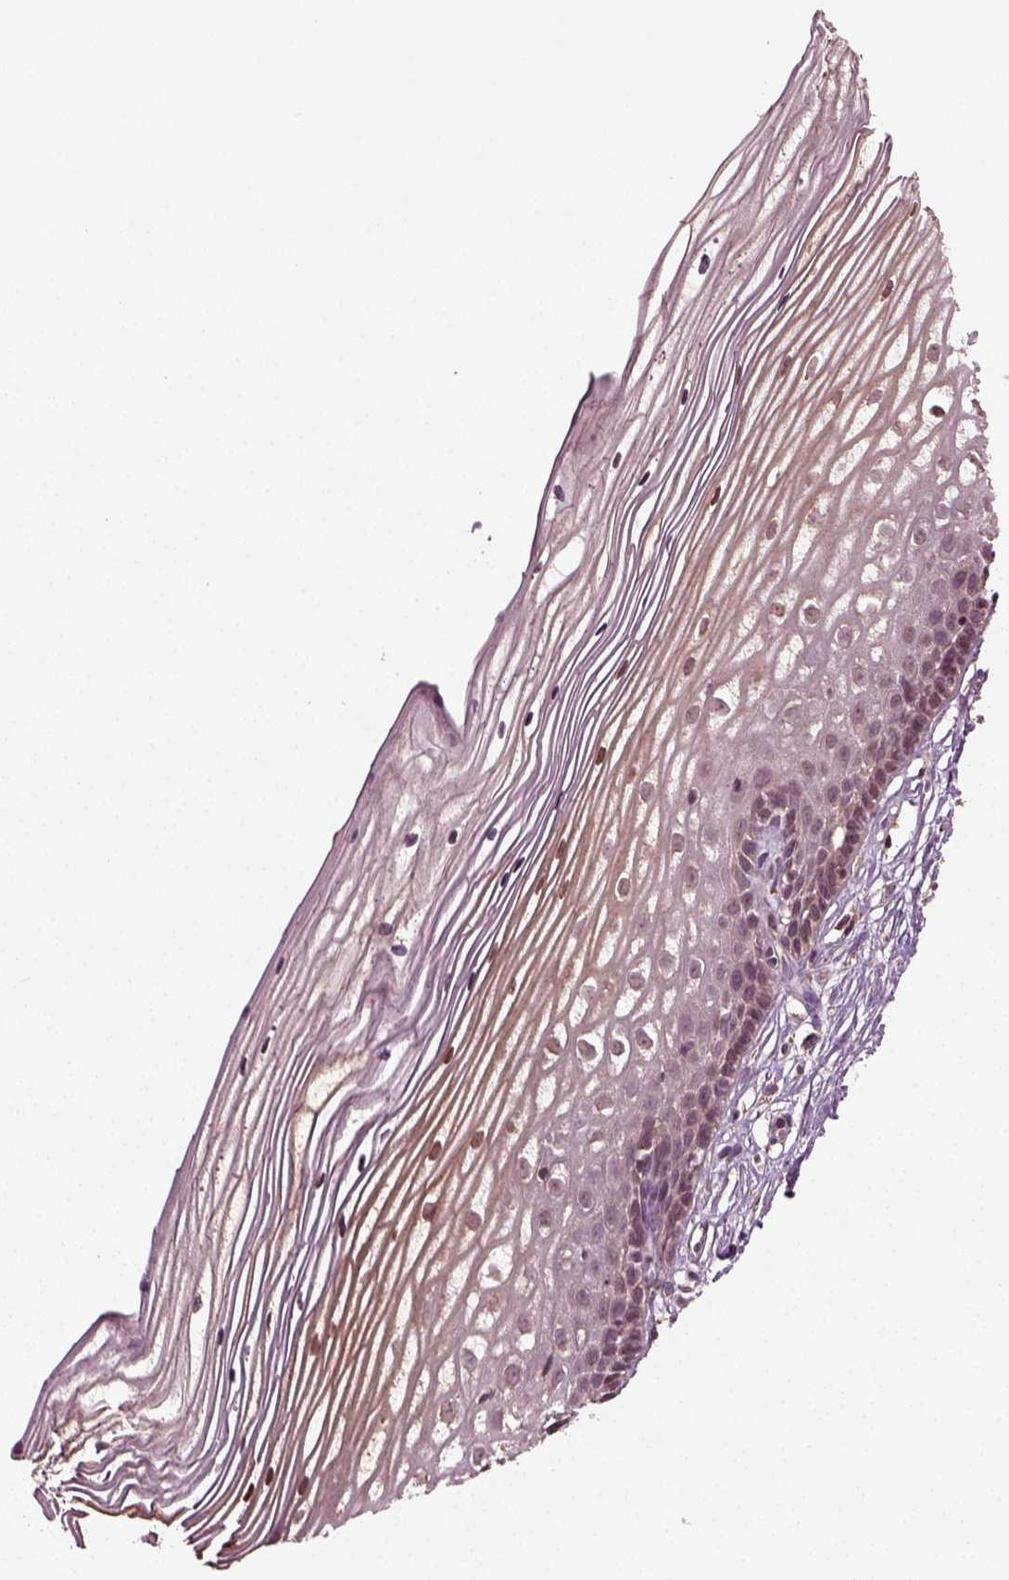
{"staining": {"intensity": "negative", "quantity": "none", "location": "none"}, "tissue": "cervix", "cell_type": "Glandular cells", "image_type": "normal", "snomed": [{"axis": "morphology", "description": "Normal tissue, NOS"}, {"axis": "topography", "description": "Cervix"}], "caption": "This image is of benign cervix stained with immunohistochemistry to label a protein in brown with the nuclei are counter-stained blue. There is no staining in glandular cells. (Stains: DAB (3,3'-diaminobenzidine) immunohistochemistry (IHC) with hematoxylin counter stain, Microscopy: brightfield microscopy at high magnification).", "gene": "ERV3", "patient": {"sex": "female", "age": 40}}